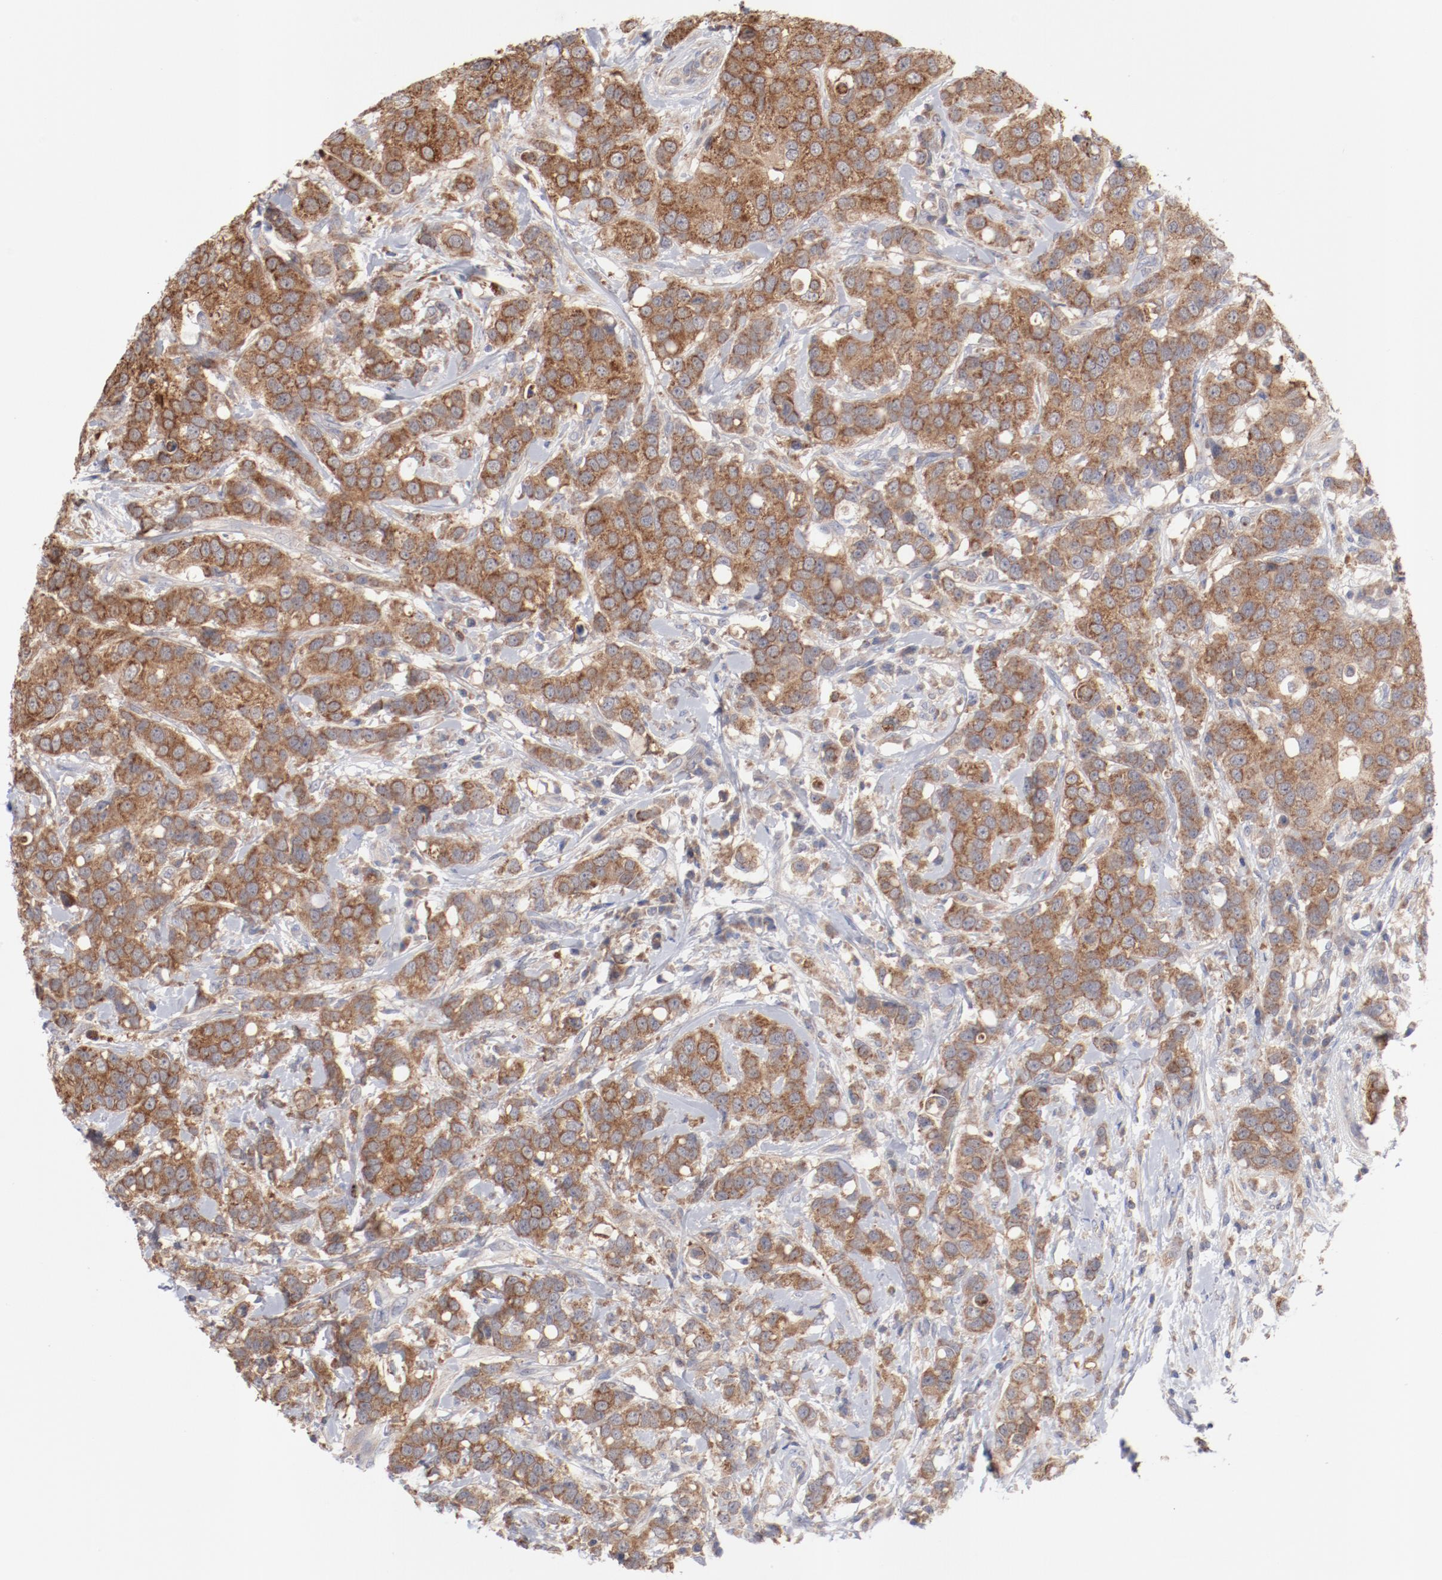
{"staining": {"intensity": "moderate", "quantity": ">75%", "location": "cytoplasmic/membranous"}, "tissue": "breast cancer", "cell_type": "Tumor cells", "image_type": "cancer", "snomed": [{"axis": "morphology", "description": "Duct carcinoma"}, {"axis": "topography", "description": "Breast"}], "caption": "Brown immunohistochemical staining in invasive ductal carcinoma (breast) displays moderate cytoplasmic/membranous staining in approximately >75% of tumor cells. (DAB IHC with brightfield microscopy, high magnification).", "gene": "PPFIBP2", "patient": {"sex": "female", "age": 27}}